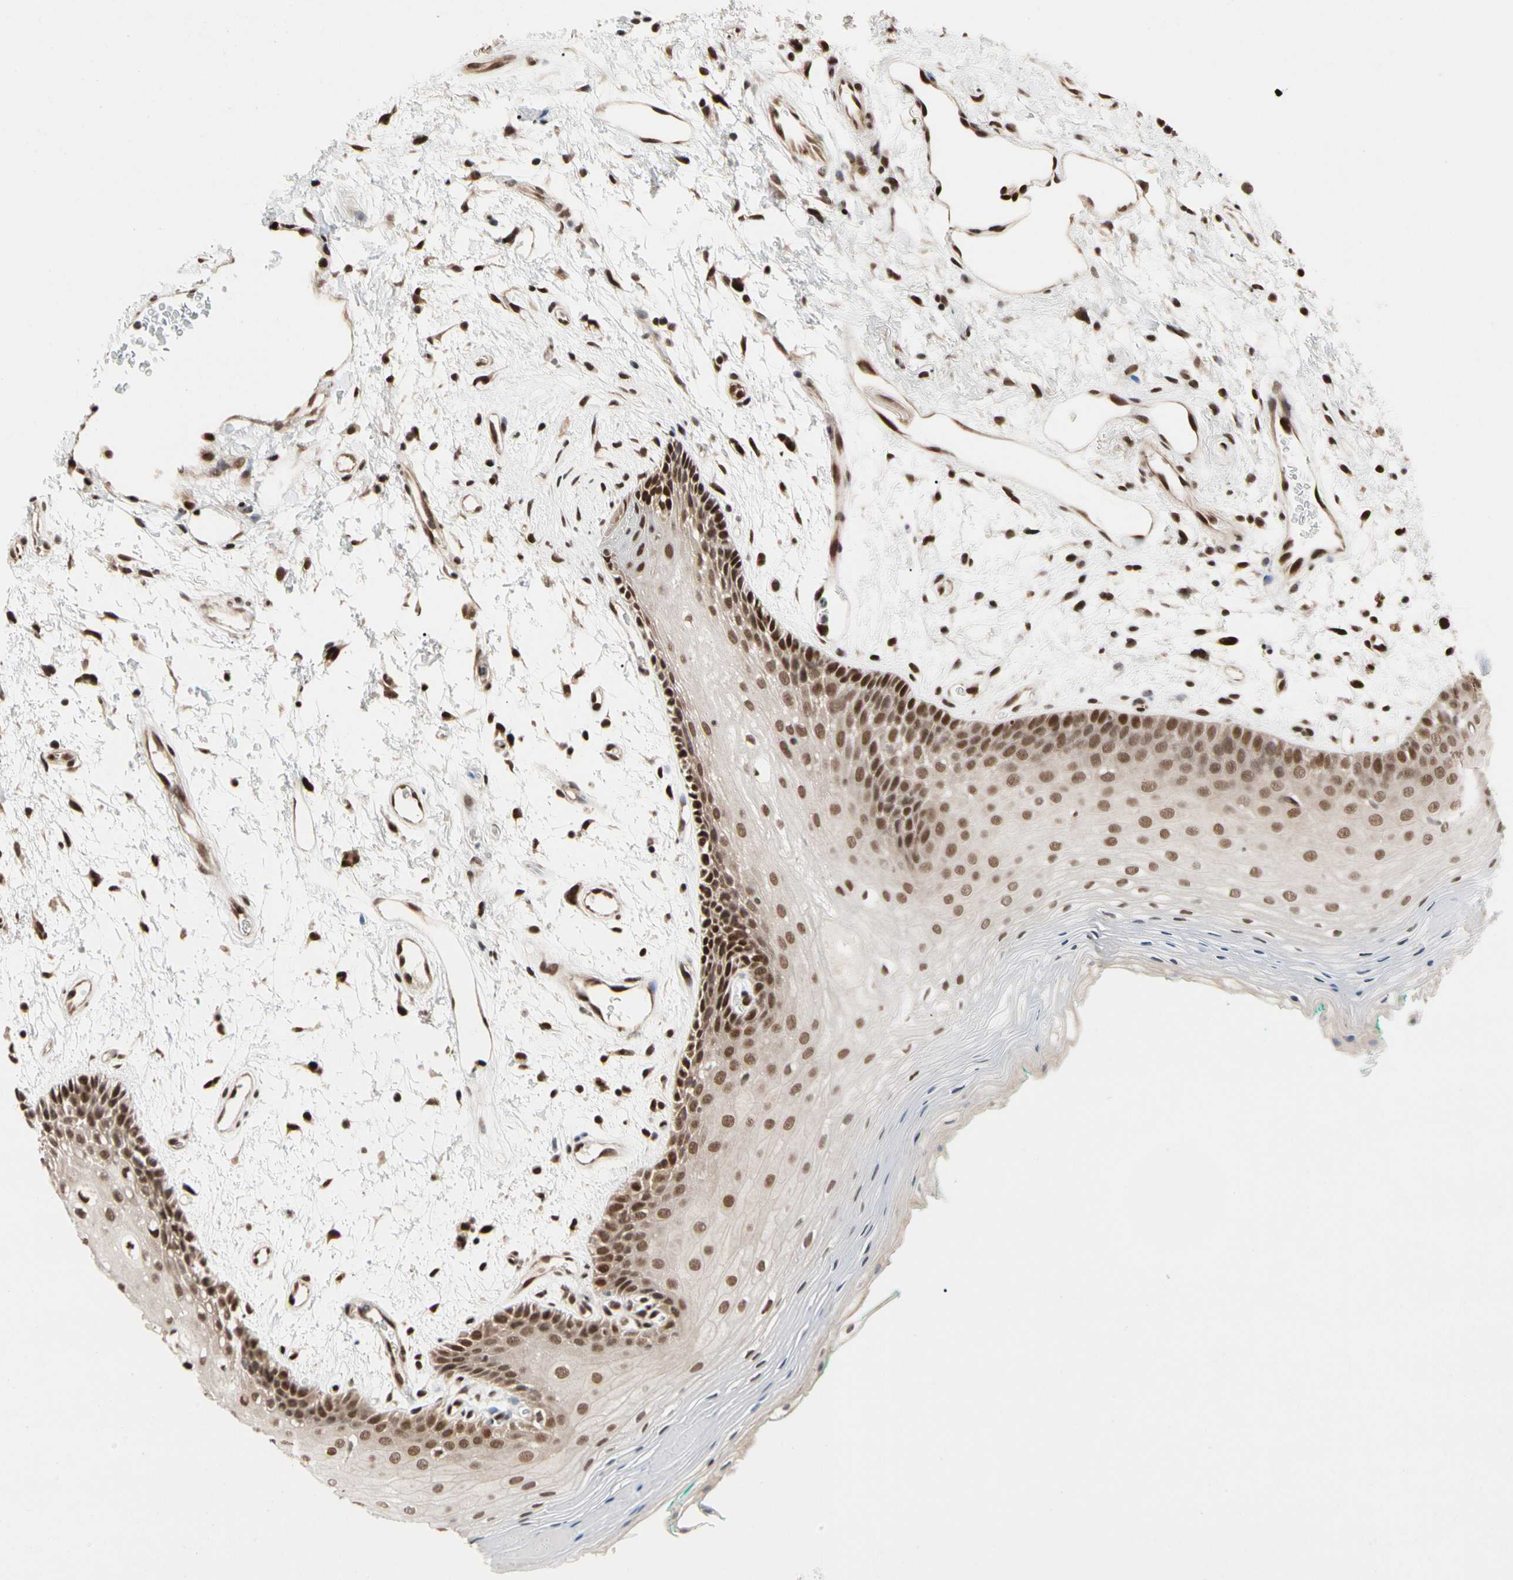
{"staining": {"intensity": "moderate", "quantity": ">75%", "location": "nuclear"}, "tissue": "oral mucosa", "cell_type": "Squamous epithelial cells", "image_type": "normal", "snomed": [{"axis": "morphology", "description": "Normal tissue, NOS"}, {"axis": "topography", "description": "Skeletal muscle"}, {"axis": "topography", "description": "Oral tissue"}, {"axis": "topography", "description": "Peripheral nerve tissue"}], "caption": "IHC micrograph of benign oral mucosa: oral mucosa stained using IHC displays medium levels of moderate protein expression localized specifically in the nuclear of squamous epithelial cells, appearing as a nuclear brown color.", "gene": "FAM98B", "patient": {"sex": "female", "age": 84}}